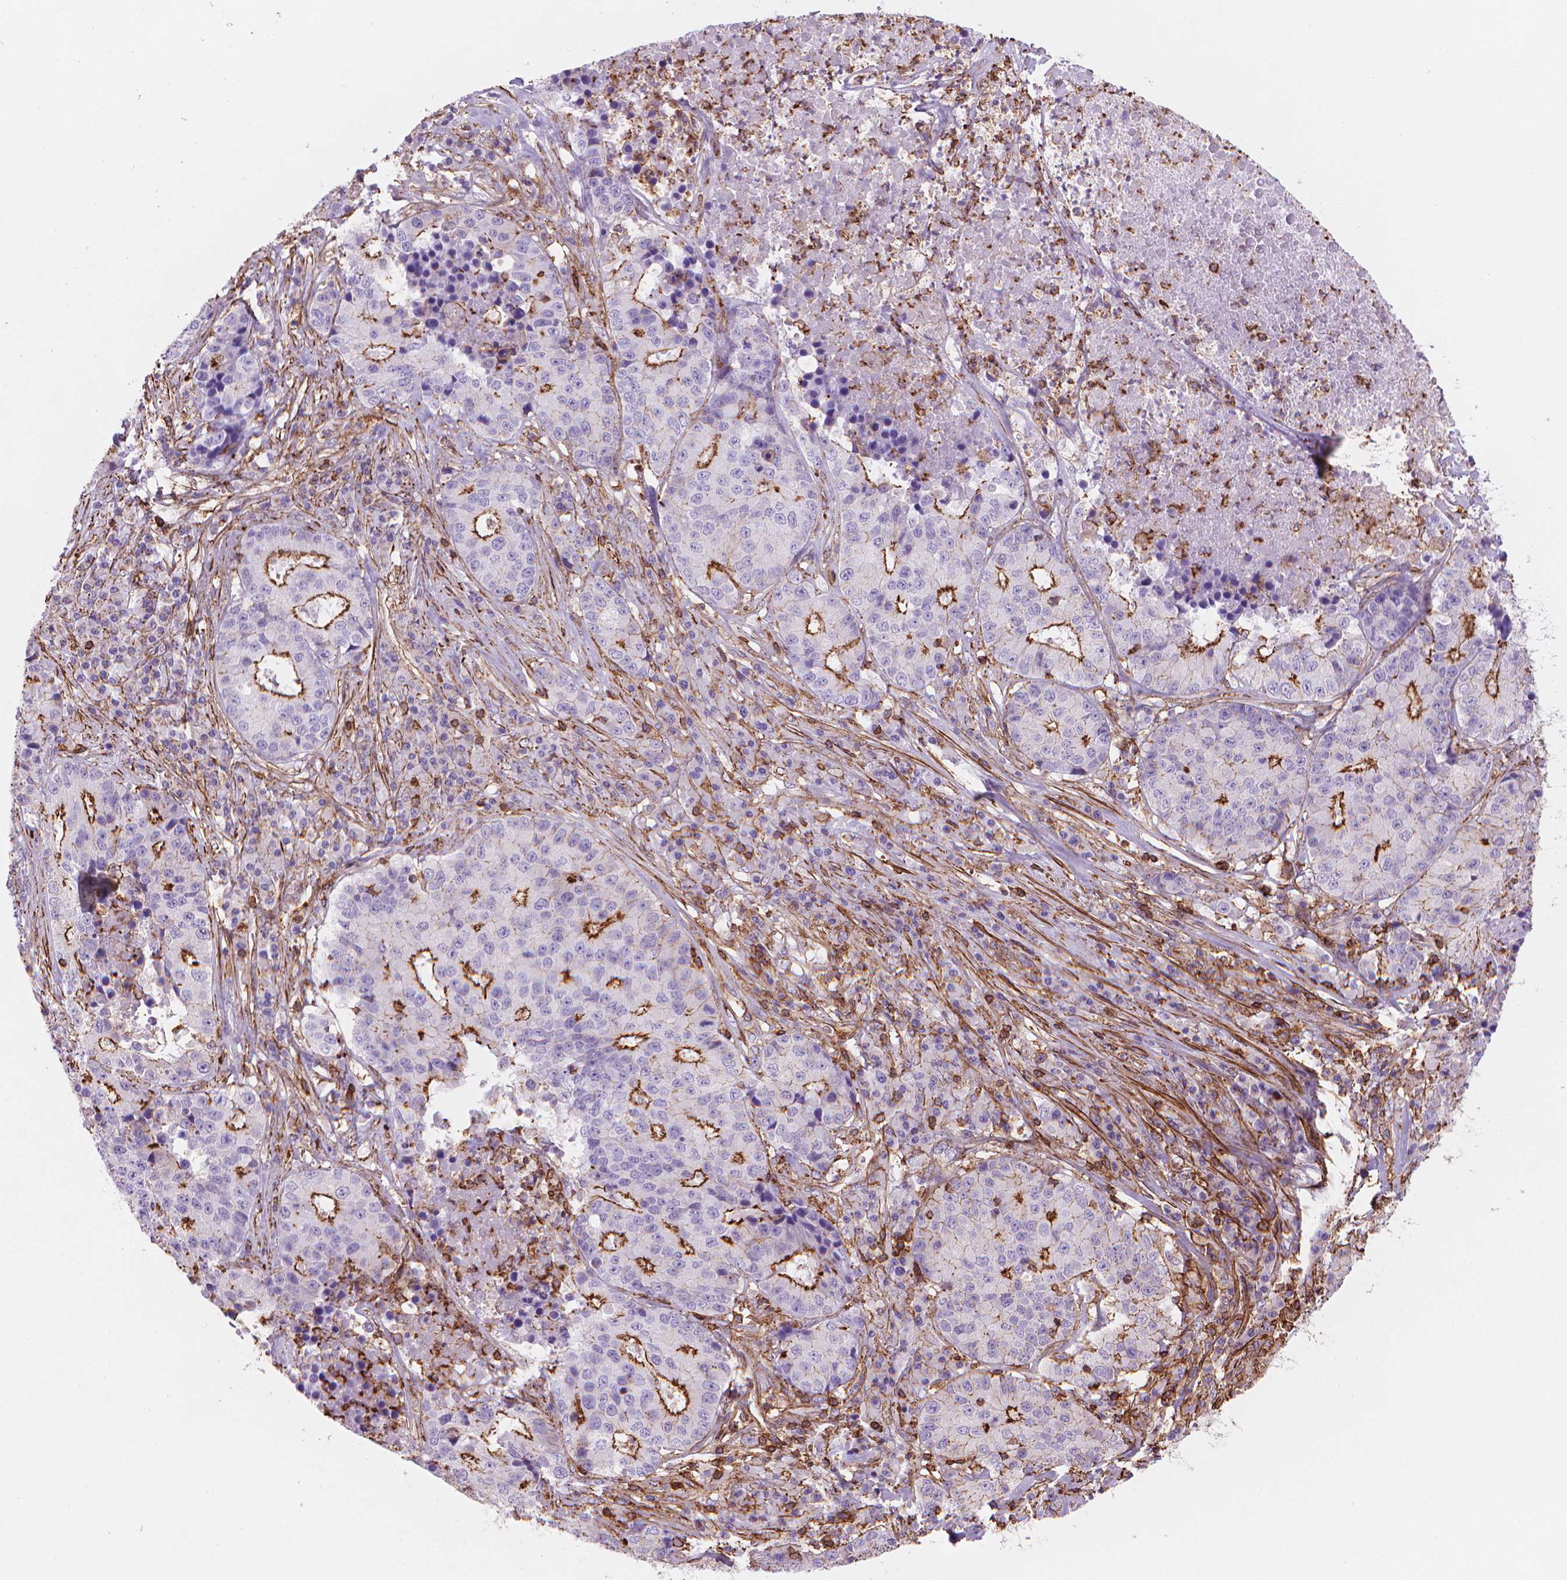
{"staining": {"intensity": "strong", "quantity": "<25%", "location": "cytoplasmic/membranous"}, "tissue": "stomach cancer", "cell_type": "Tumor cells", "image_type": "cancer", "snomed": [{"axis": "morphology", "description": "Adenocarcinoma, NOS"}, {"axis": "topography", "description": "Stomach"}], "caption": "Tumor cells display strong cytoplasmic/membranous positivity in about <25% of cells in stomach cancer (adenocarcinoma).", "gene": "PATJ", "patient": {"sex": "male", "age": 71}}